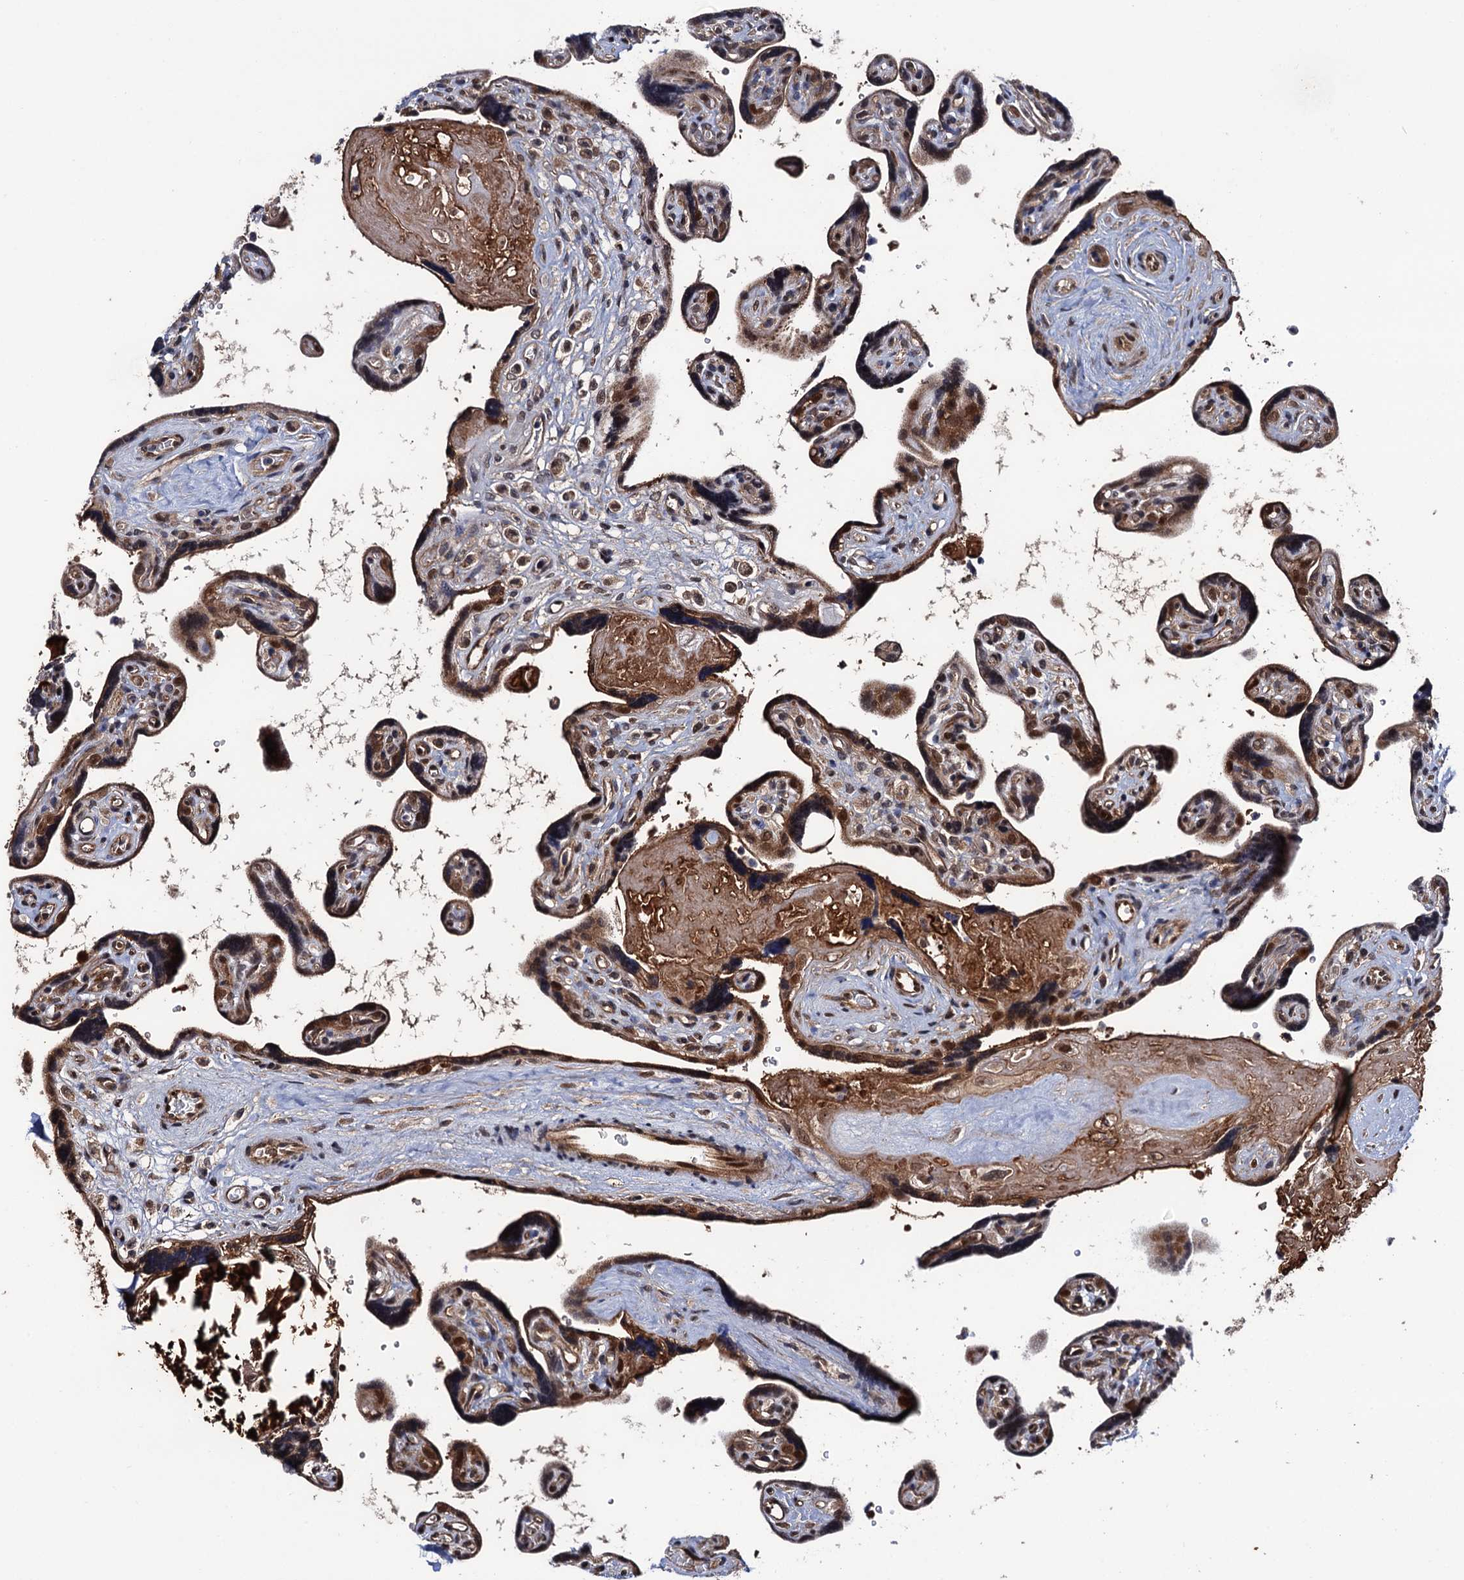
{"staining": {"intensity": "moderate", "quantity": ">75%", "location": "cytoplasmic/membranous,nuclear"}, "tissue": "placenta", "cell_type": "Trophoblastic cells", "image_type": "normal", "snomed": [{"axis": "morphology", "description": "Normal tissue, NOS"}, {"axis": "topography", "description": "Placenta"}], "caption": "A medium amount of moderate cytoplasmic/membranous,nuclear expression is appreciated in about >75% of trophoblastic cells in benign placenta. (DAB (3,3'-diaminobenzidine) = brown stain, brightfield microscopy at high magnification).", "gene": "CDC23", "patient": {"sex": "female", "age": 39}}